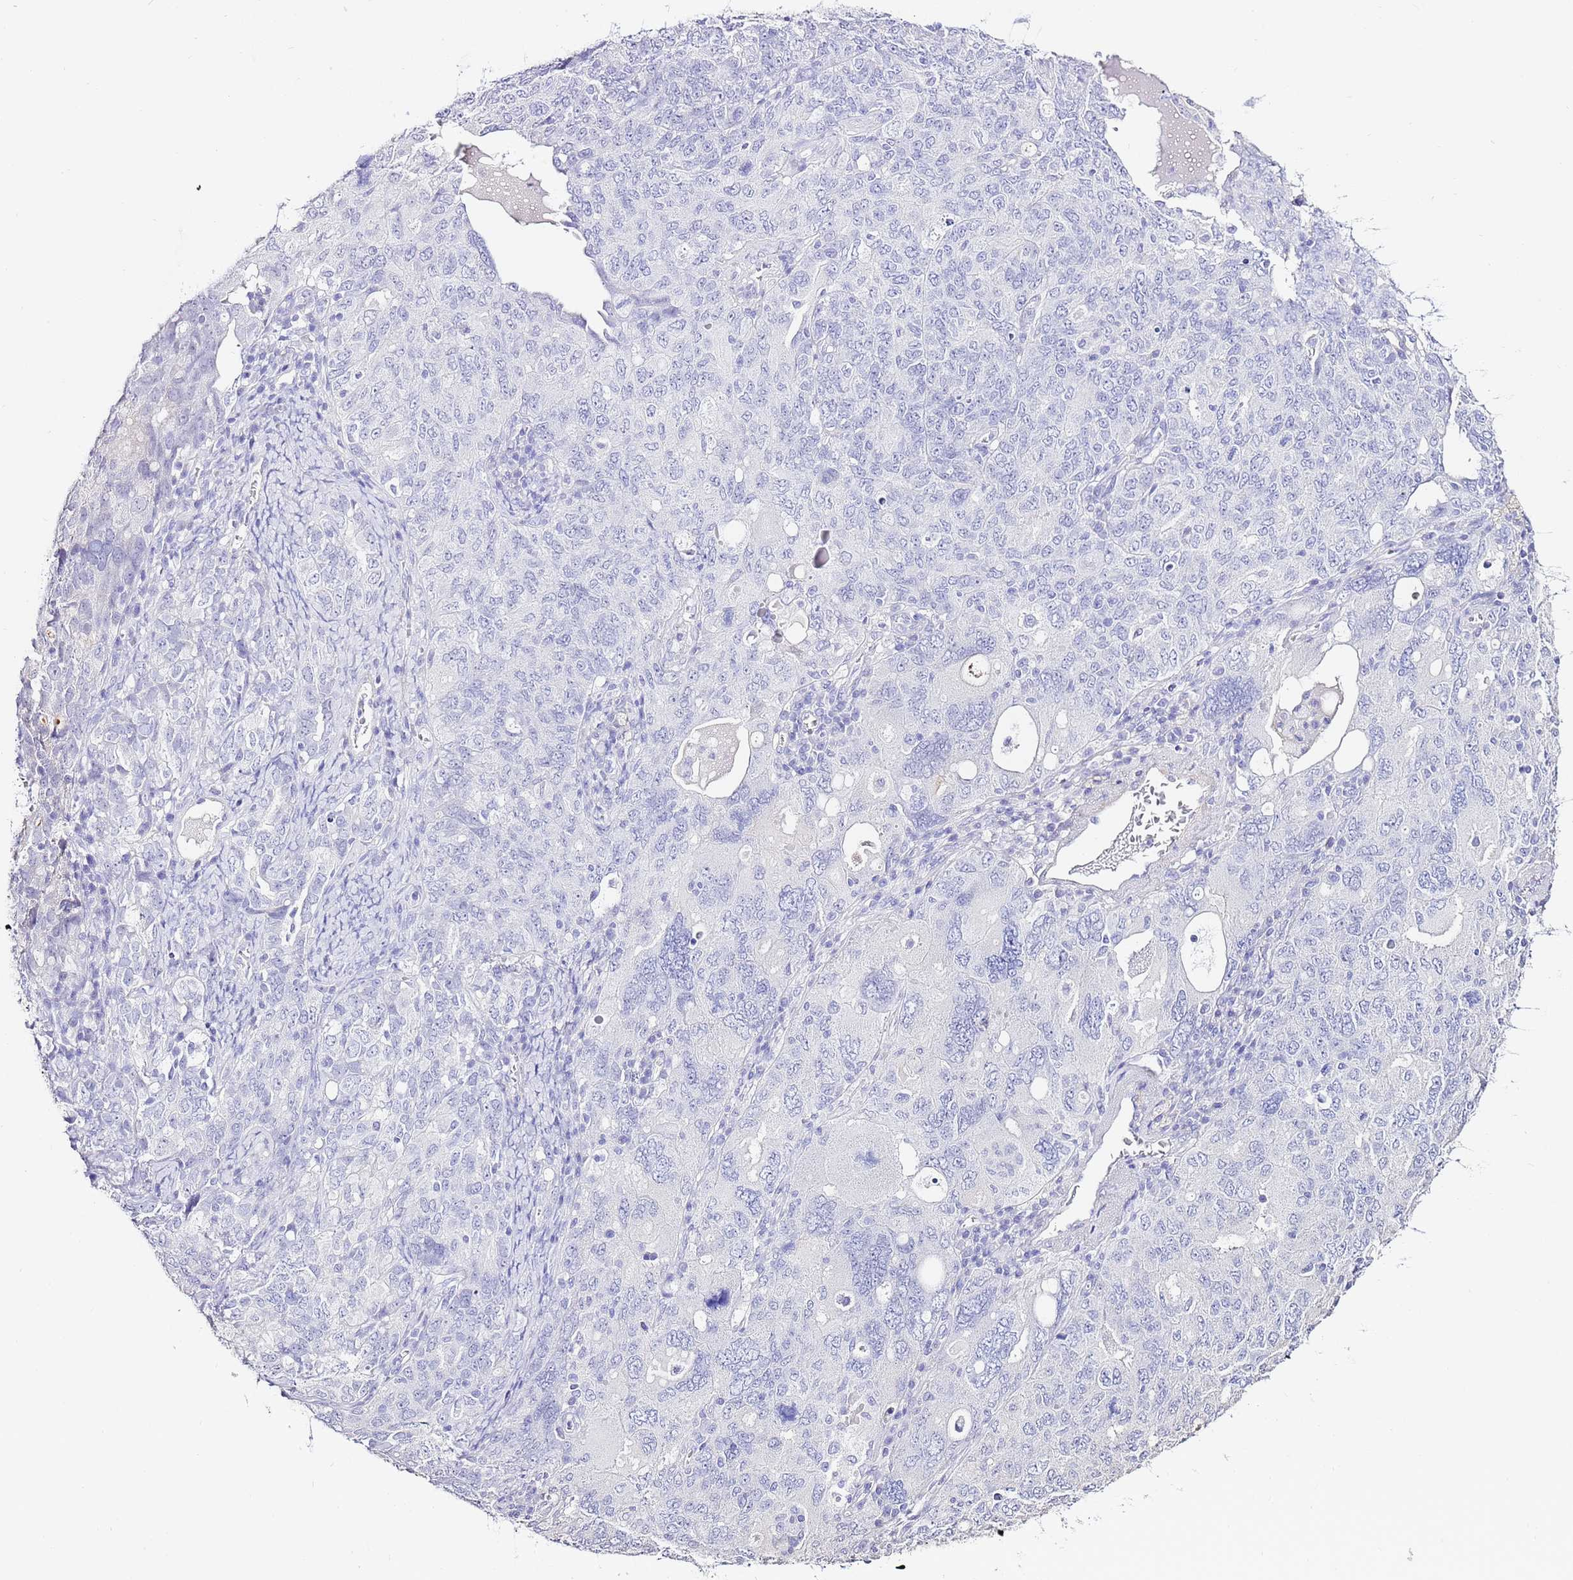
{"staining": {"intensity": "negative", "quantity": "none", "location": "none"}, "tissue": "ovarian cancer", "cell_type": "Tumor cells", "image_type": "cancer", "snomed": [{"axis": "morphology", "description": "Carcinoma, endometroid"}, {"axis": "topography", "description": "Ovary"}], "caption": "Immunohistochemical staining of human ovarian cancer reveals no significant staining in tumor cells.", "gene": "ART5", "patient": {"sex": "female", "age": 62}}